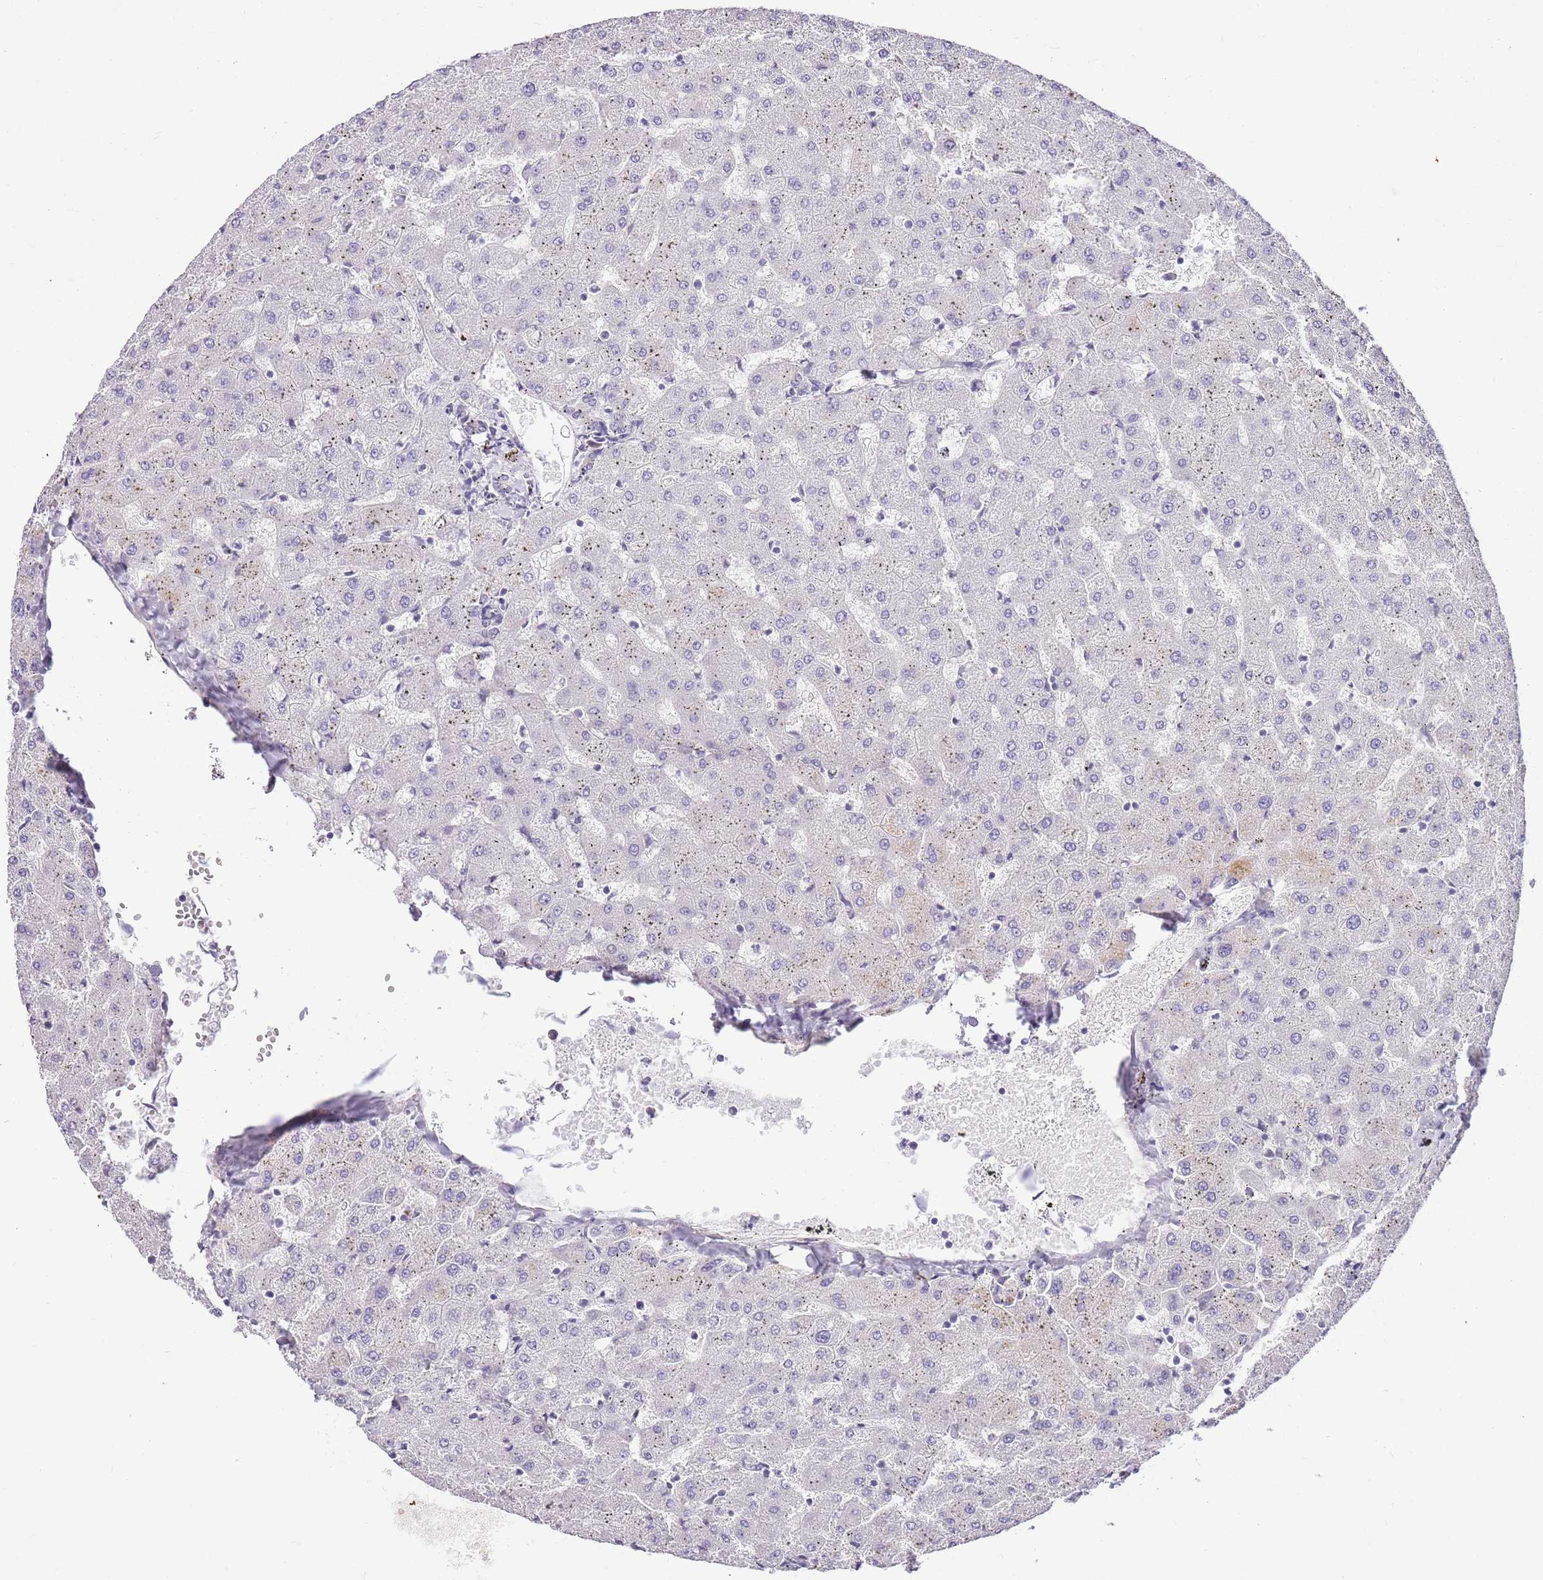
{"staining": {"intensity": "negative", "quantity": "none", "location": "none"}, "tissue": "liver", "cell_type": "Cholangiocytes", "image_type": "normal", "snomed": [{"axis": "morphology", "description": "Normal tissue, NOS"}, {"axis": "topography", "description": "Liver"}], "caption": "Immunohistochemistry (IHC) photomicrograph of unremarkable human liver stained for a protein (brown), which displays no staining in cholangiocytes.", "gene": "CLBA1", "patient": {"sex": "female", "age": 63}}